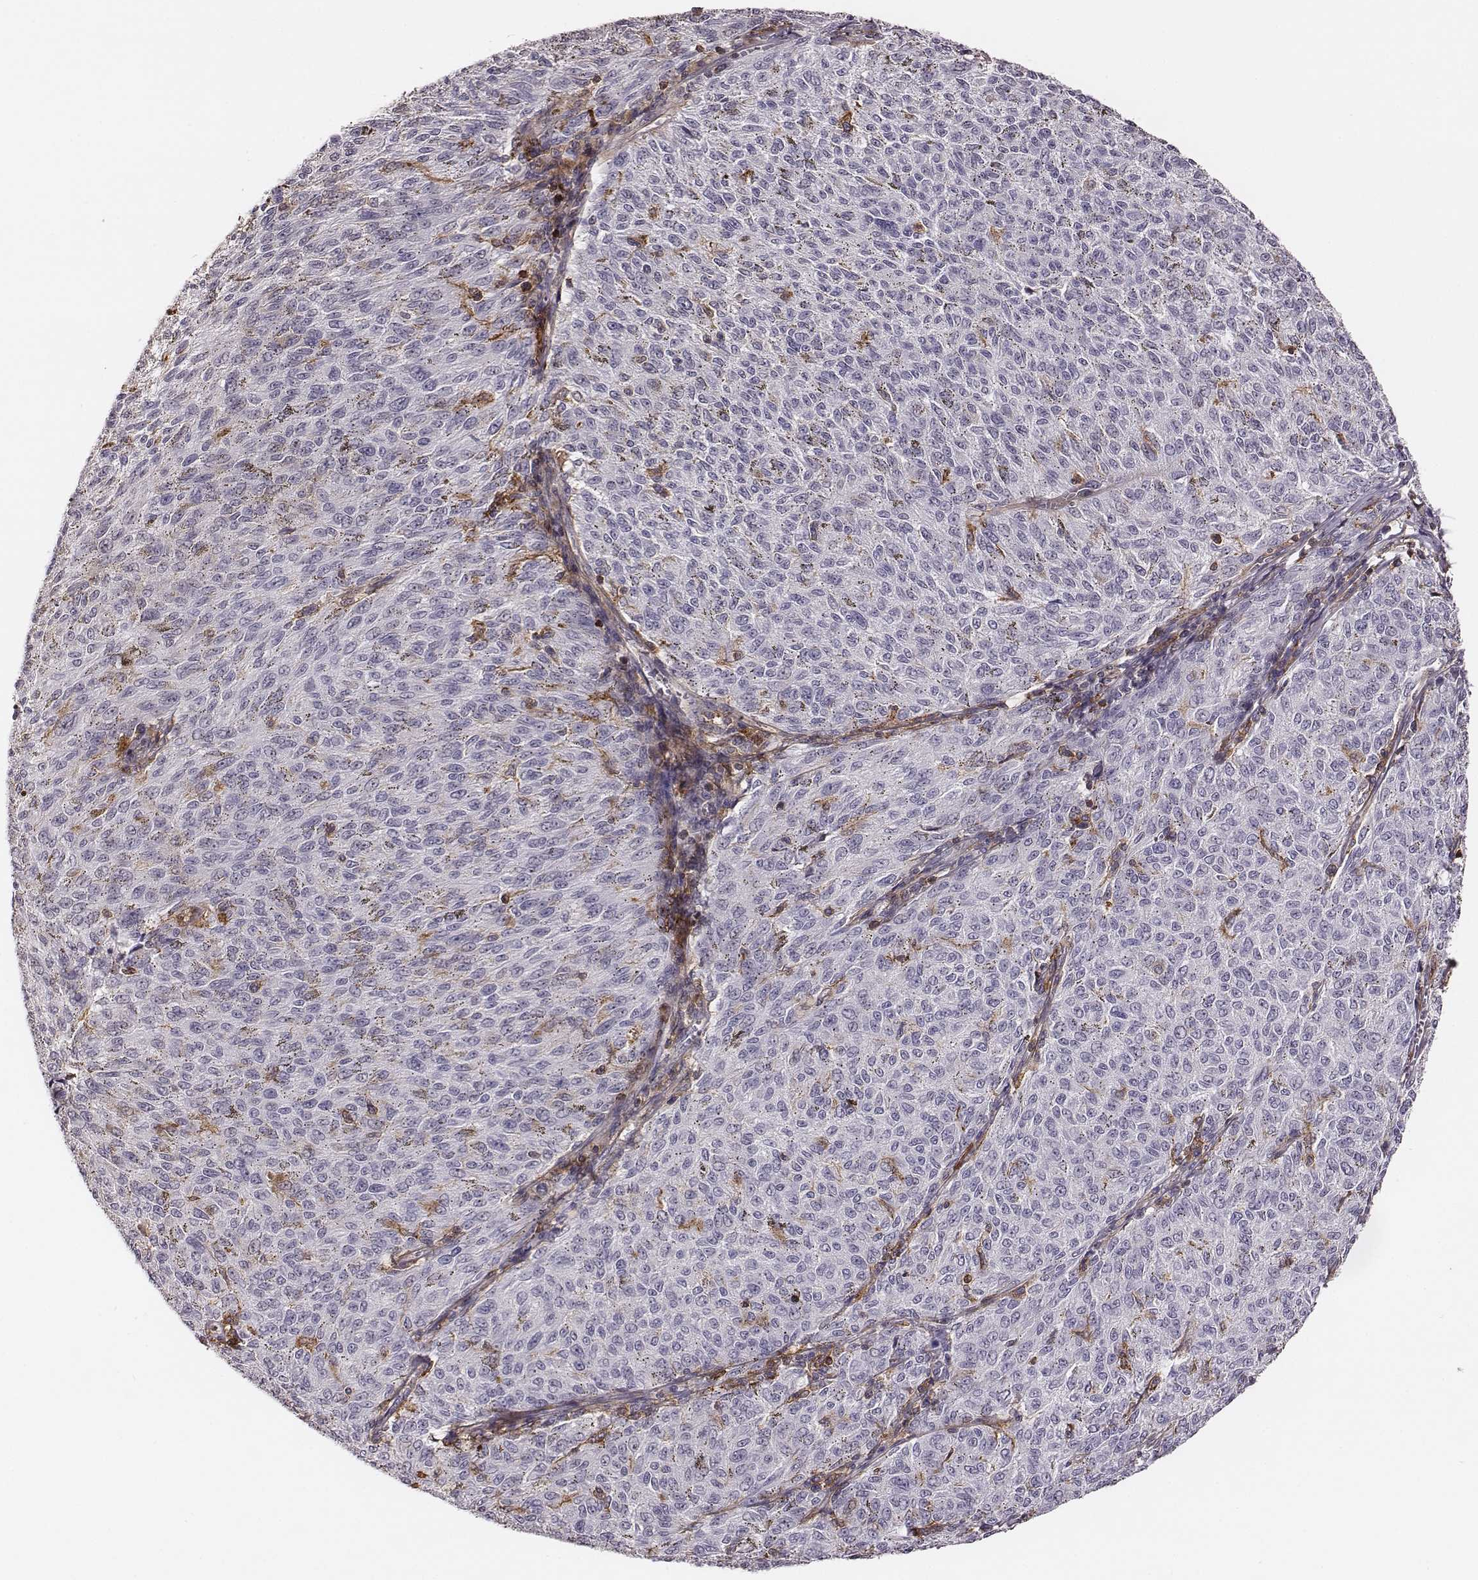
{"staining": {"intensity": "negative", "quantity": "none", "location": "none"}, "tissue": "melanoma", "cell_type": "Tumor cells", "image_type": "cancer", "snomed": [{"axis": "morphology", "description": "Malignant melanoma, NOS"}, {"axis": "topography", "description": "Skin"}], "caption": "Tumor cells are negative for brown protein staining in melanoma.", "gene": "ZYX", "patient": {"sex": "female", "age": 72}}